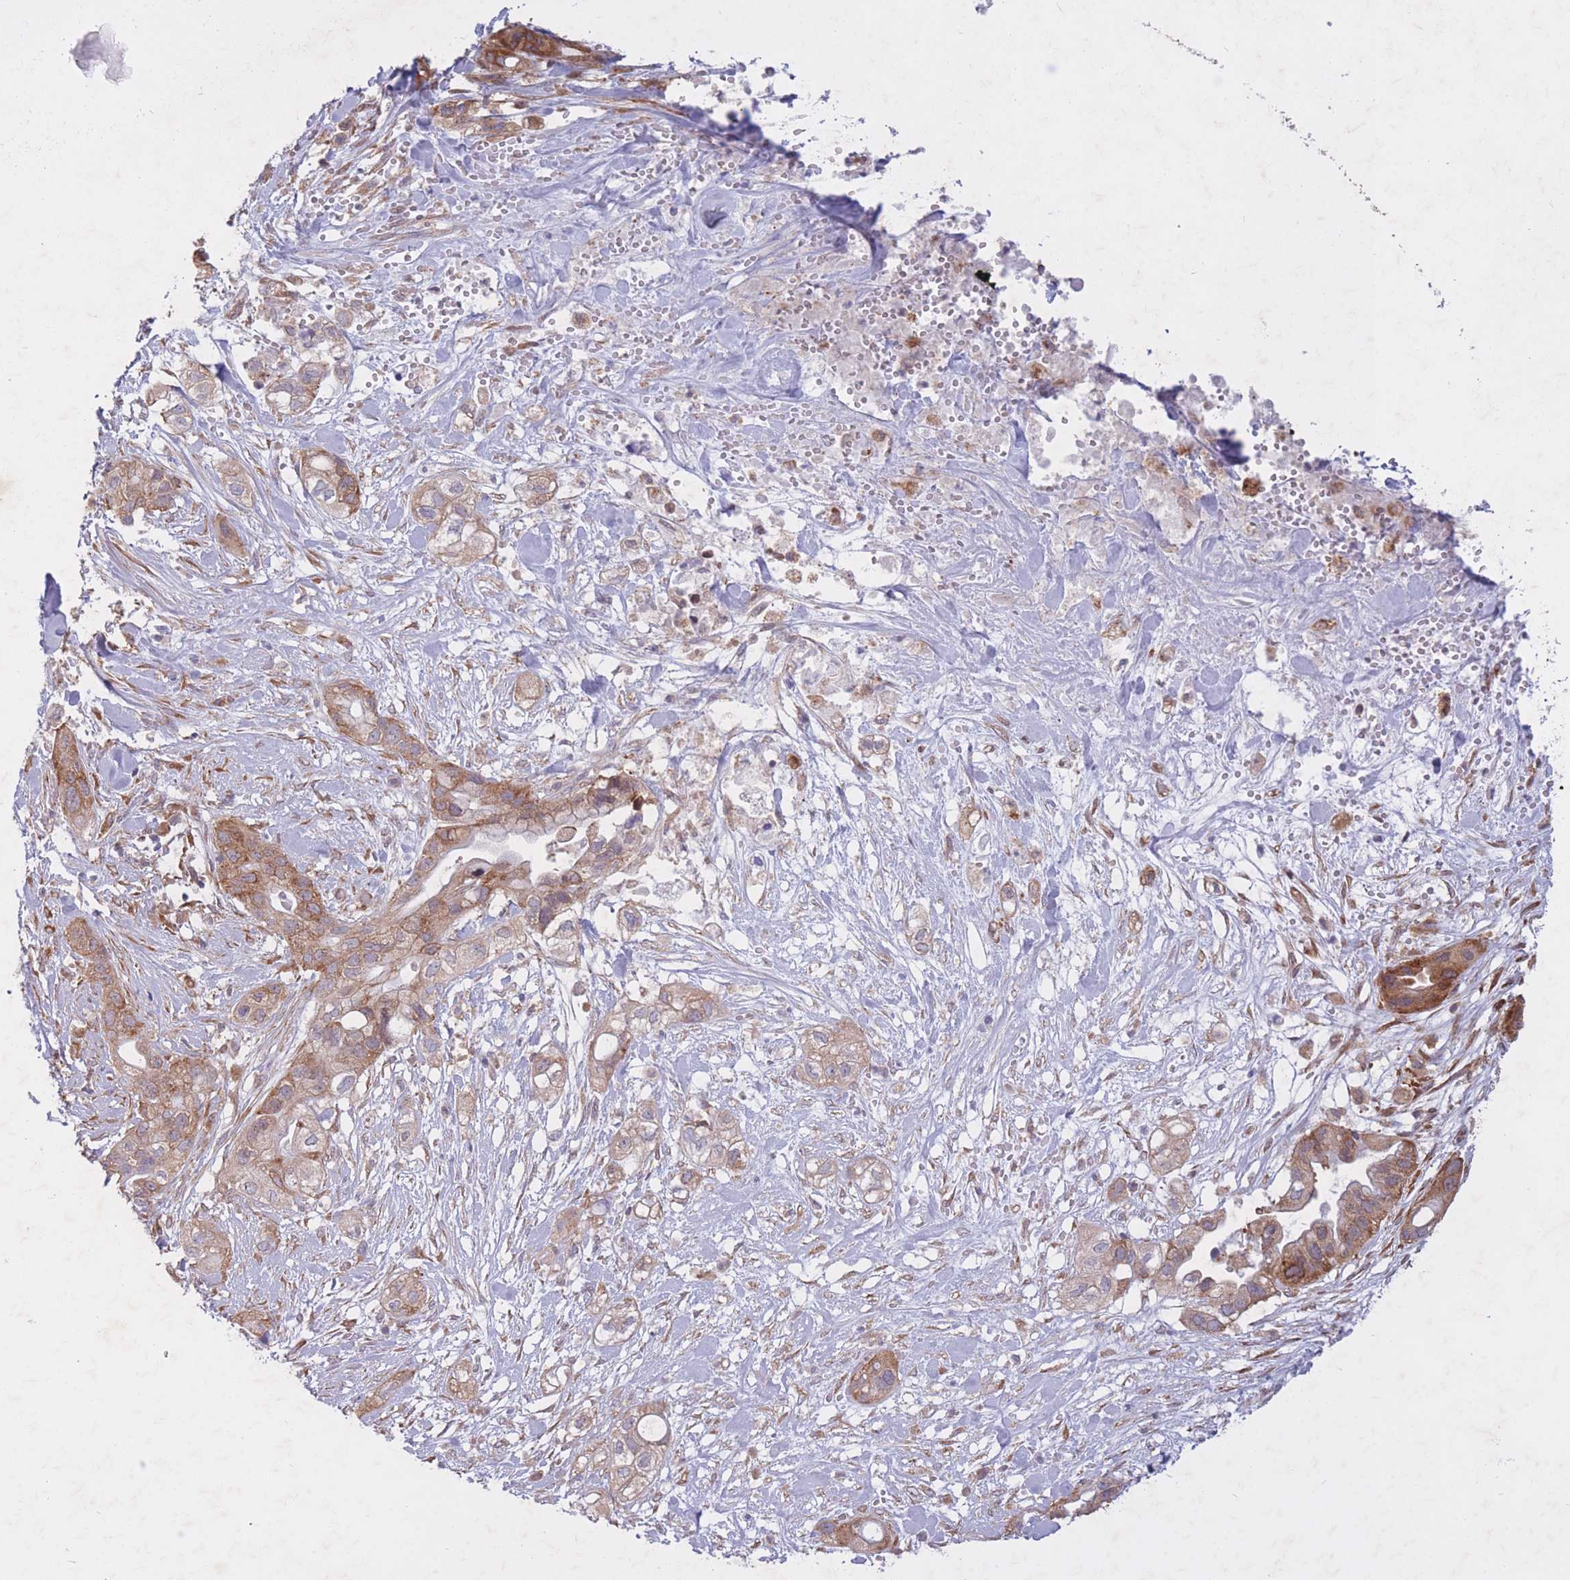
{"staining": {"intensity": "moderate", "quantity": ">75%", "location": "cytoplasmic/membranous"}, "tissue": "pancreatic cancer", "cell_type": "Tumor cells", "image_type": "cancer", "snomed": [{"axis": "morphology", "description": "Adenocarcinoma, NOS"}, {"axis": "topography", "description": "Pancreas"}], "caption": "The micrograph demonstrates staining of pancreatic adenocarcinoma, revealing moderate cytoplasmic/membranous protein staining (brown color) within tumor cells.", "gene": "CCDC124", "patient": {"sex": "male", "age": 44}}